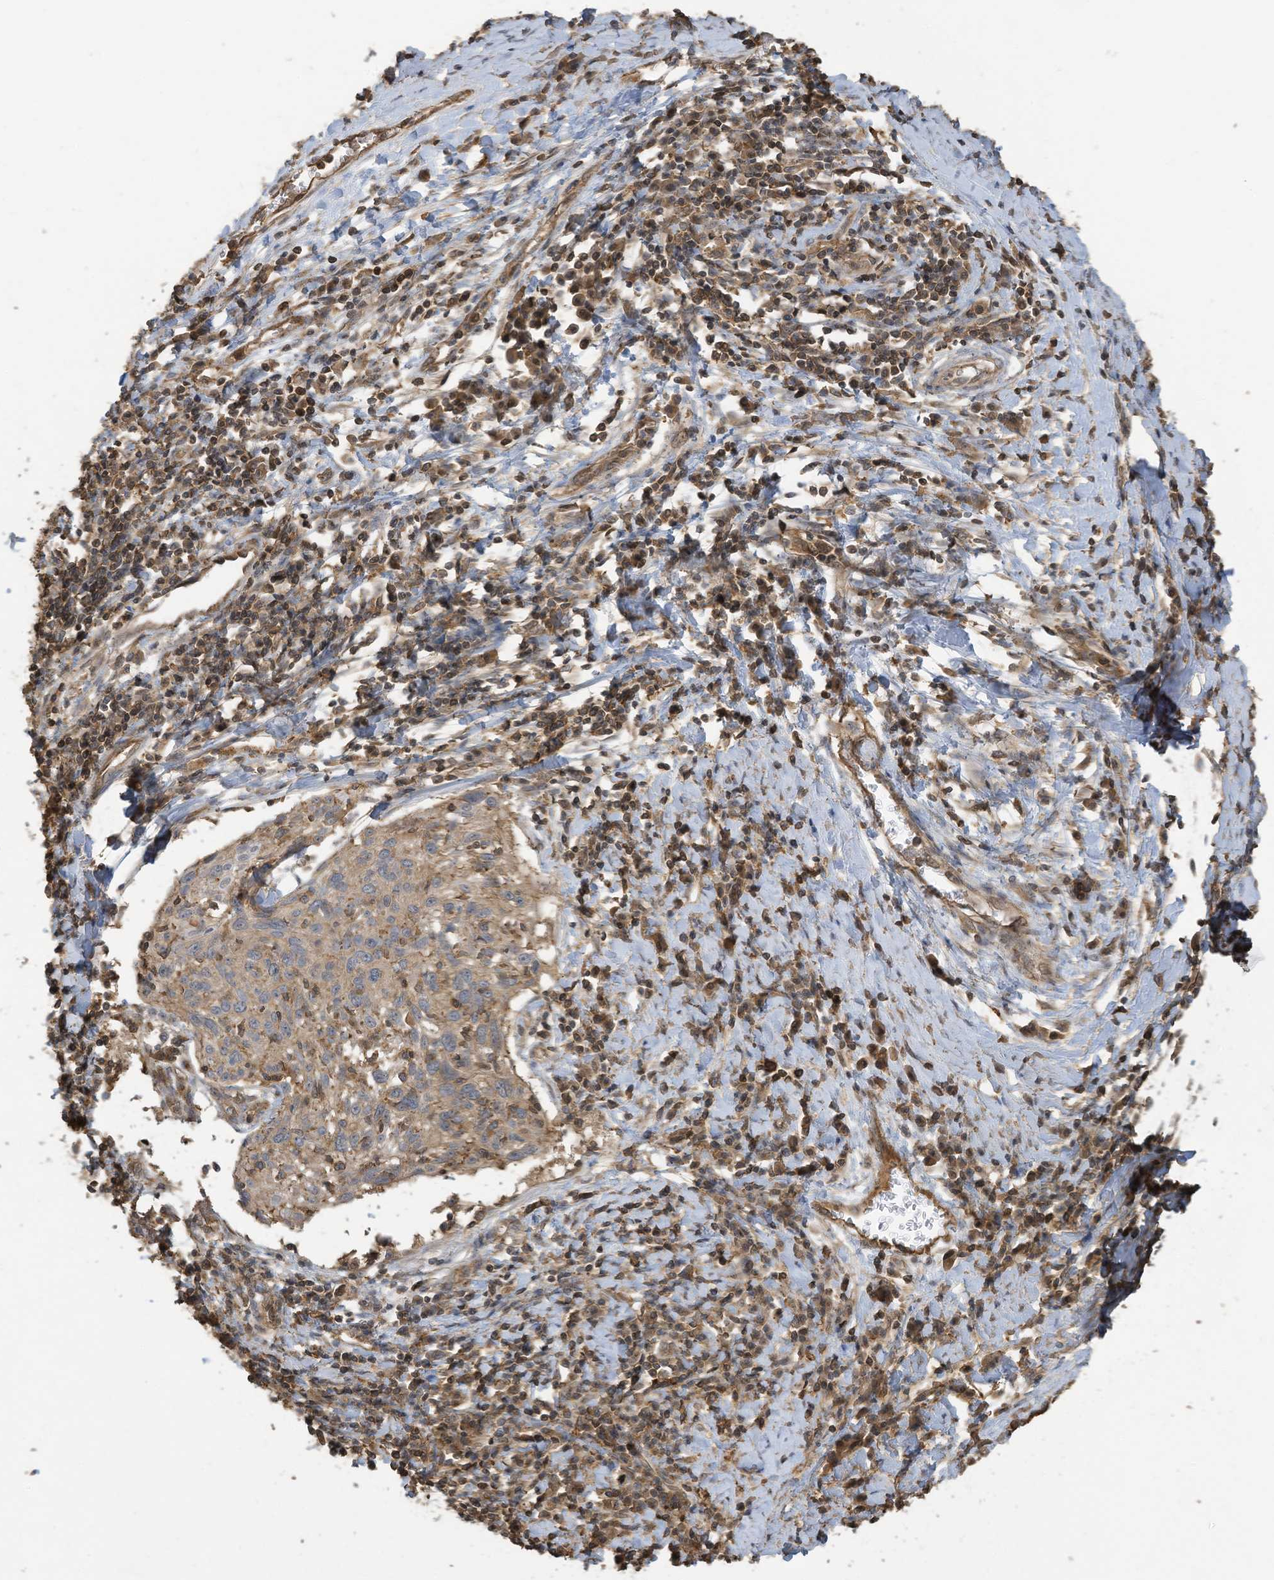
{"staining": {"intensity": "weak", "quantity": ">75%", "location": "cytoplasmic/membranous"}, "tissue": "cervical cancer", "cell_type": "Tumor cells", "image_type": "cancer", "snomed": [{"axis": "morphology", "description": "Squamous cell carcinoma, NOS"}, {"axis": "topography", "description": "Cervix"}], "caption": "Immunohistochemistry micrograph of neoplastic tissue: squamous cell carcinoma (cervical) stained using immunohistochemistry (IHC) displays low levels of weak protein expression localized specifically in the cytoplasmic/membranous of tumor cells, appearing as a cytoplasmic/membranous brown color.", "gene": "COX10", "patient": {"sex": "female", "age": 51}}